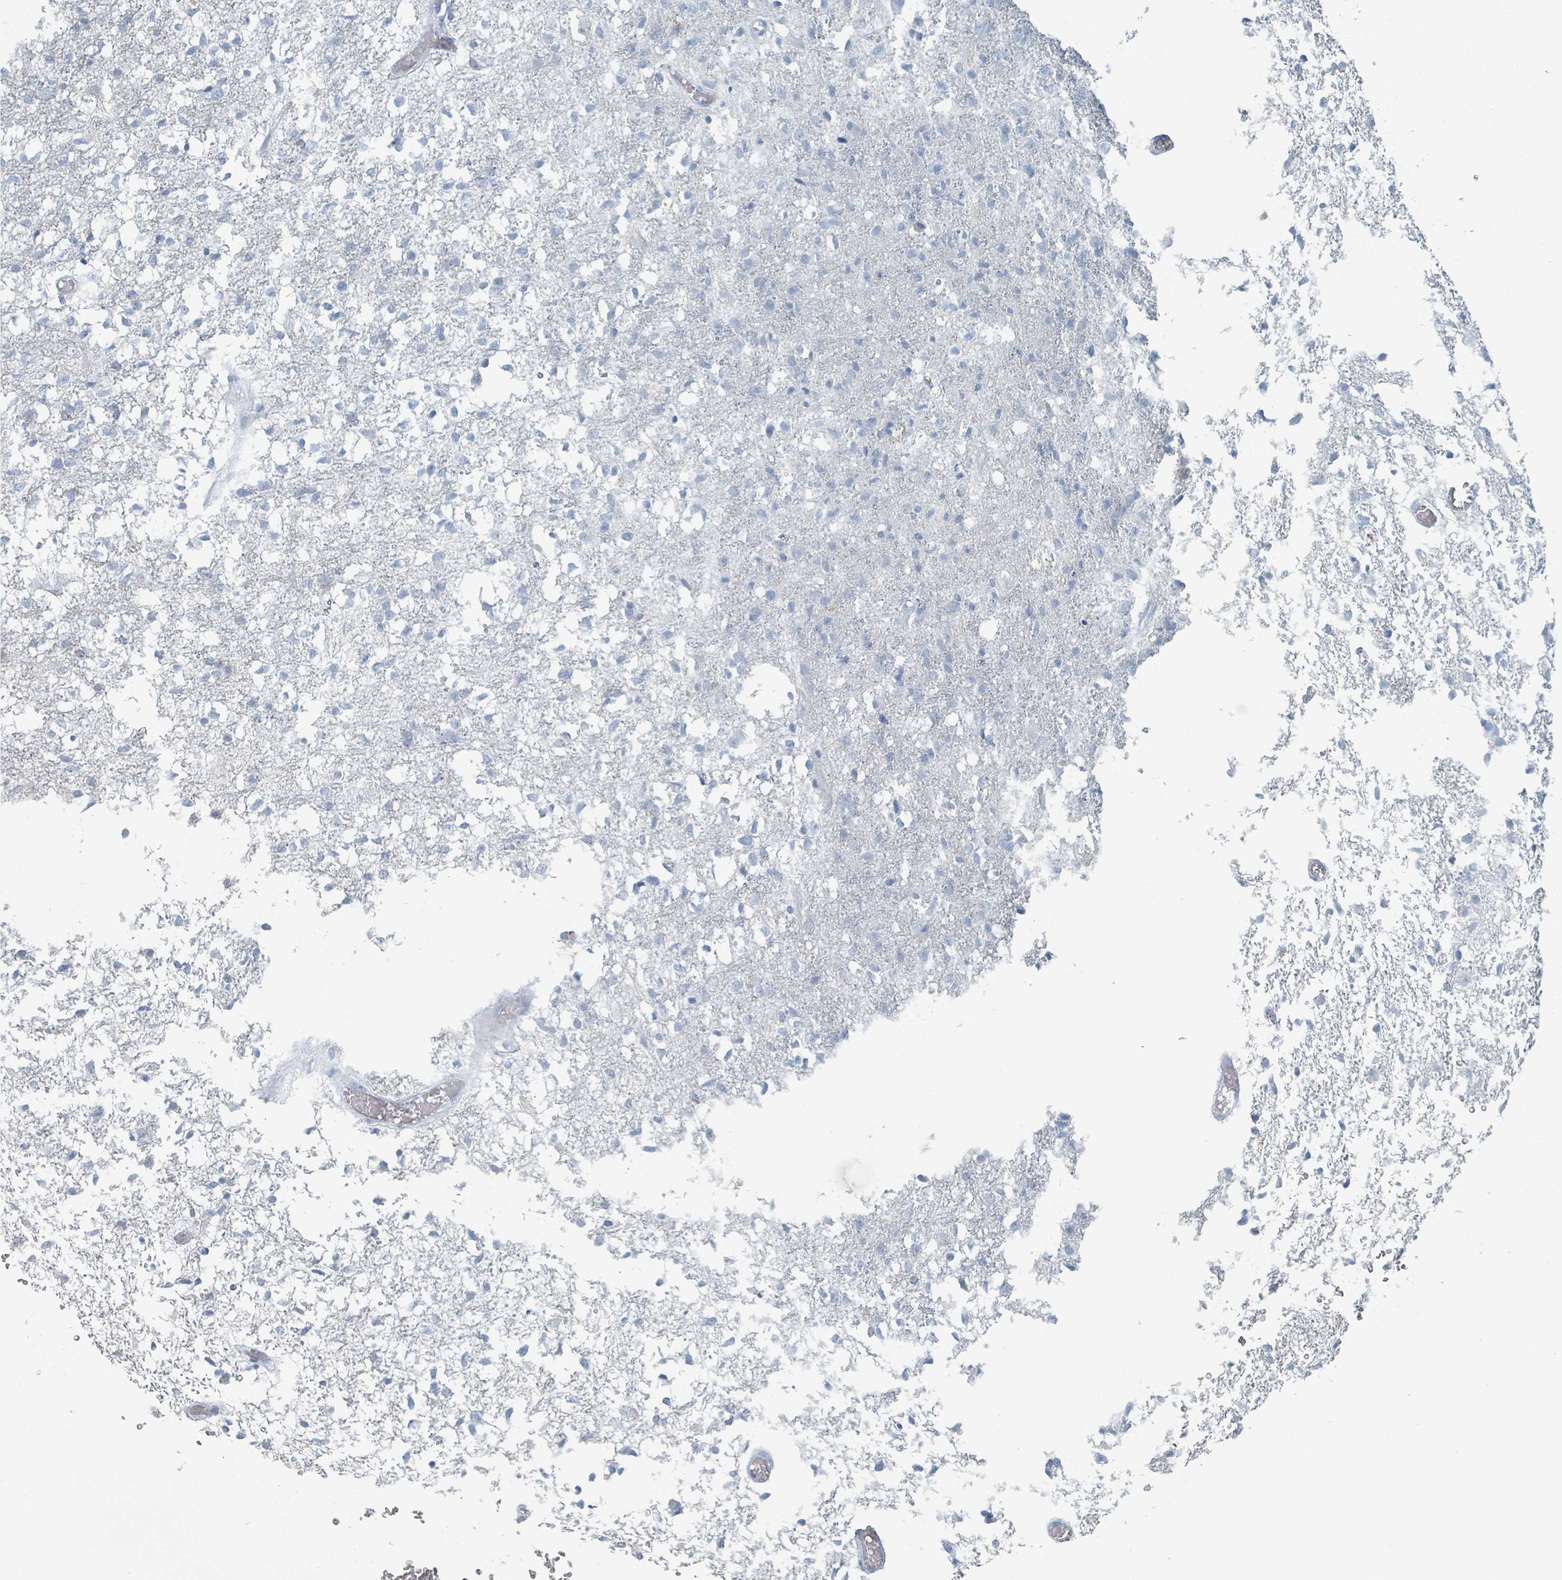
{"staining": {"intensity": "negative", "quantity": "none", "location": "none"}, "tissue": "glioma", "cell_type": "Tumor cells", "image_type": "cancer", "snomed": [{"axis": "morphology", "description": "Glioma, malignant, High grade"}, {"axis": "topography", "description": "Brain"}], "caption": "IHC of malignant high-grade glioma shows no staining in tumor cells.", "gene": "GAMT", "patient": {"sex": "female", "age": 74}}